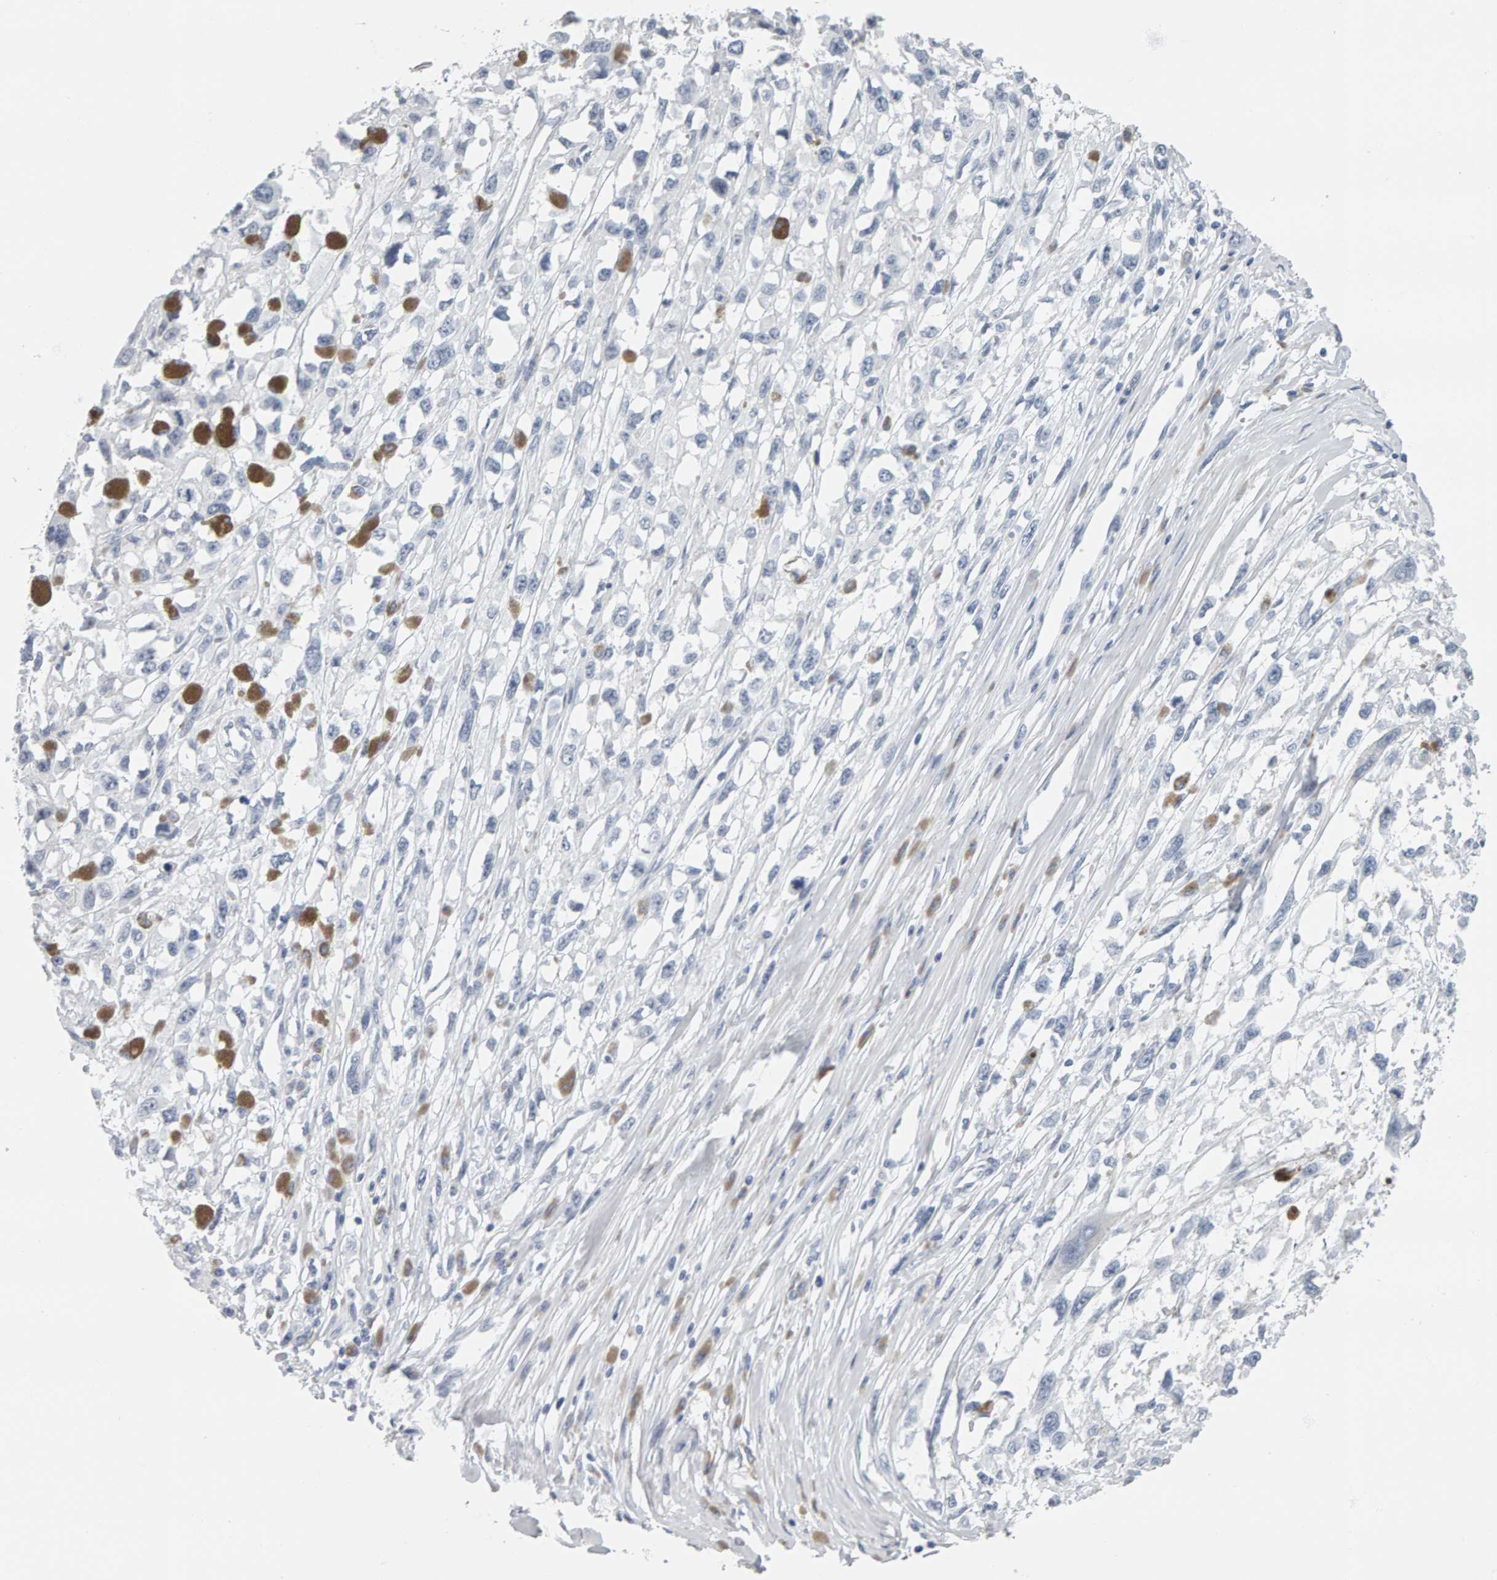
{"staining": {"intensity": "negative", "quantity": "none", "location": "none"}, "tissue": "melanoma", "cell_type": "Tumor cells", "image_type": "cancer", "snomed": [{"axis": "morphology", "description": "Malignant melanoma, Metastatic site"}, {"axis": "topography", "description": "Lymph node"}], "caption": "High magnification brightfield microscopy of malignant melanoma (metastatic site) stained with DAB (3,3'-diaminobenzidine) (brown) and counterstained with hematoxylin (blue): tumor cells show no significant staining.", "gene": "SPACA3", "patient": {"sex": "male", "age": 59}}